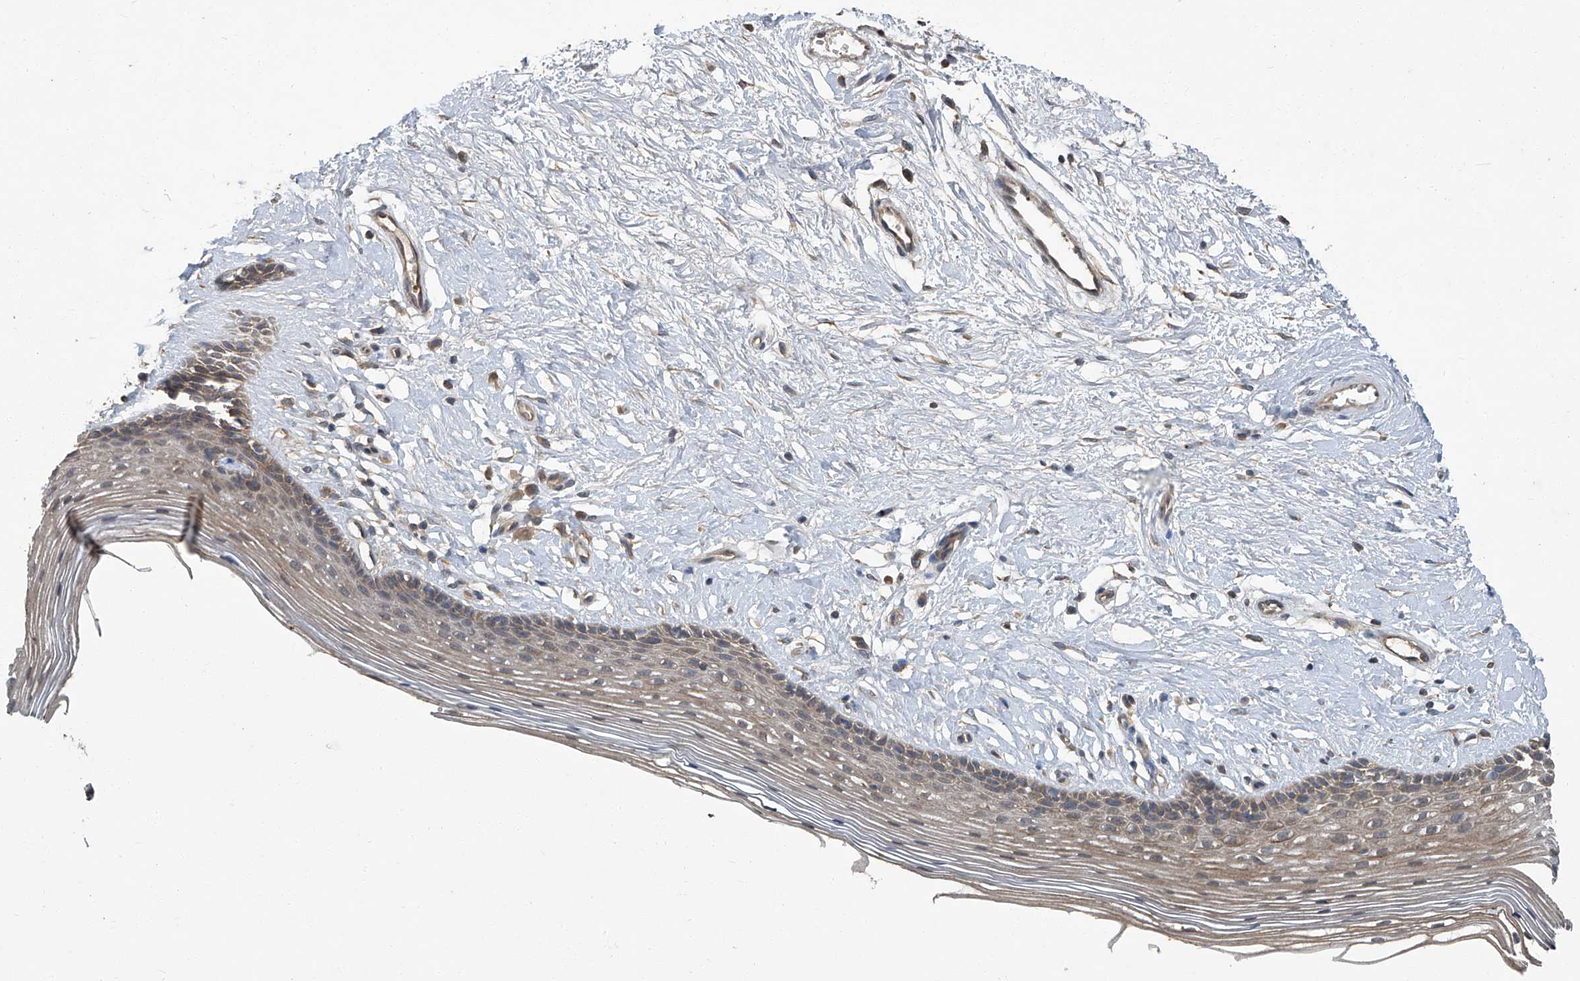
{"staining": {"intensity": "weak", "quantity": "25%-75%", "location": "cytoplasmic/membranous"}, "tissue": "vagina", "cell_type": "Squamous epithelial cells", "image_type": "normal", "snomed": [{"axis": "morphology", "description": "Normal tissue, NOS"}, {"axis": "topography", "description": "Vagina"}], "caption": "Immunohistochemical staining of benign vagina exhibits low levels of weak cytoplasmic/membranous staining in about 25%-75% of squamous epithelial cells.", "gene": "ANKRD34A", "patient": {"sex": "female", "age": 46}}